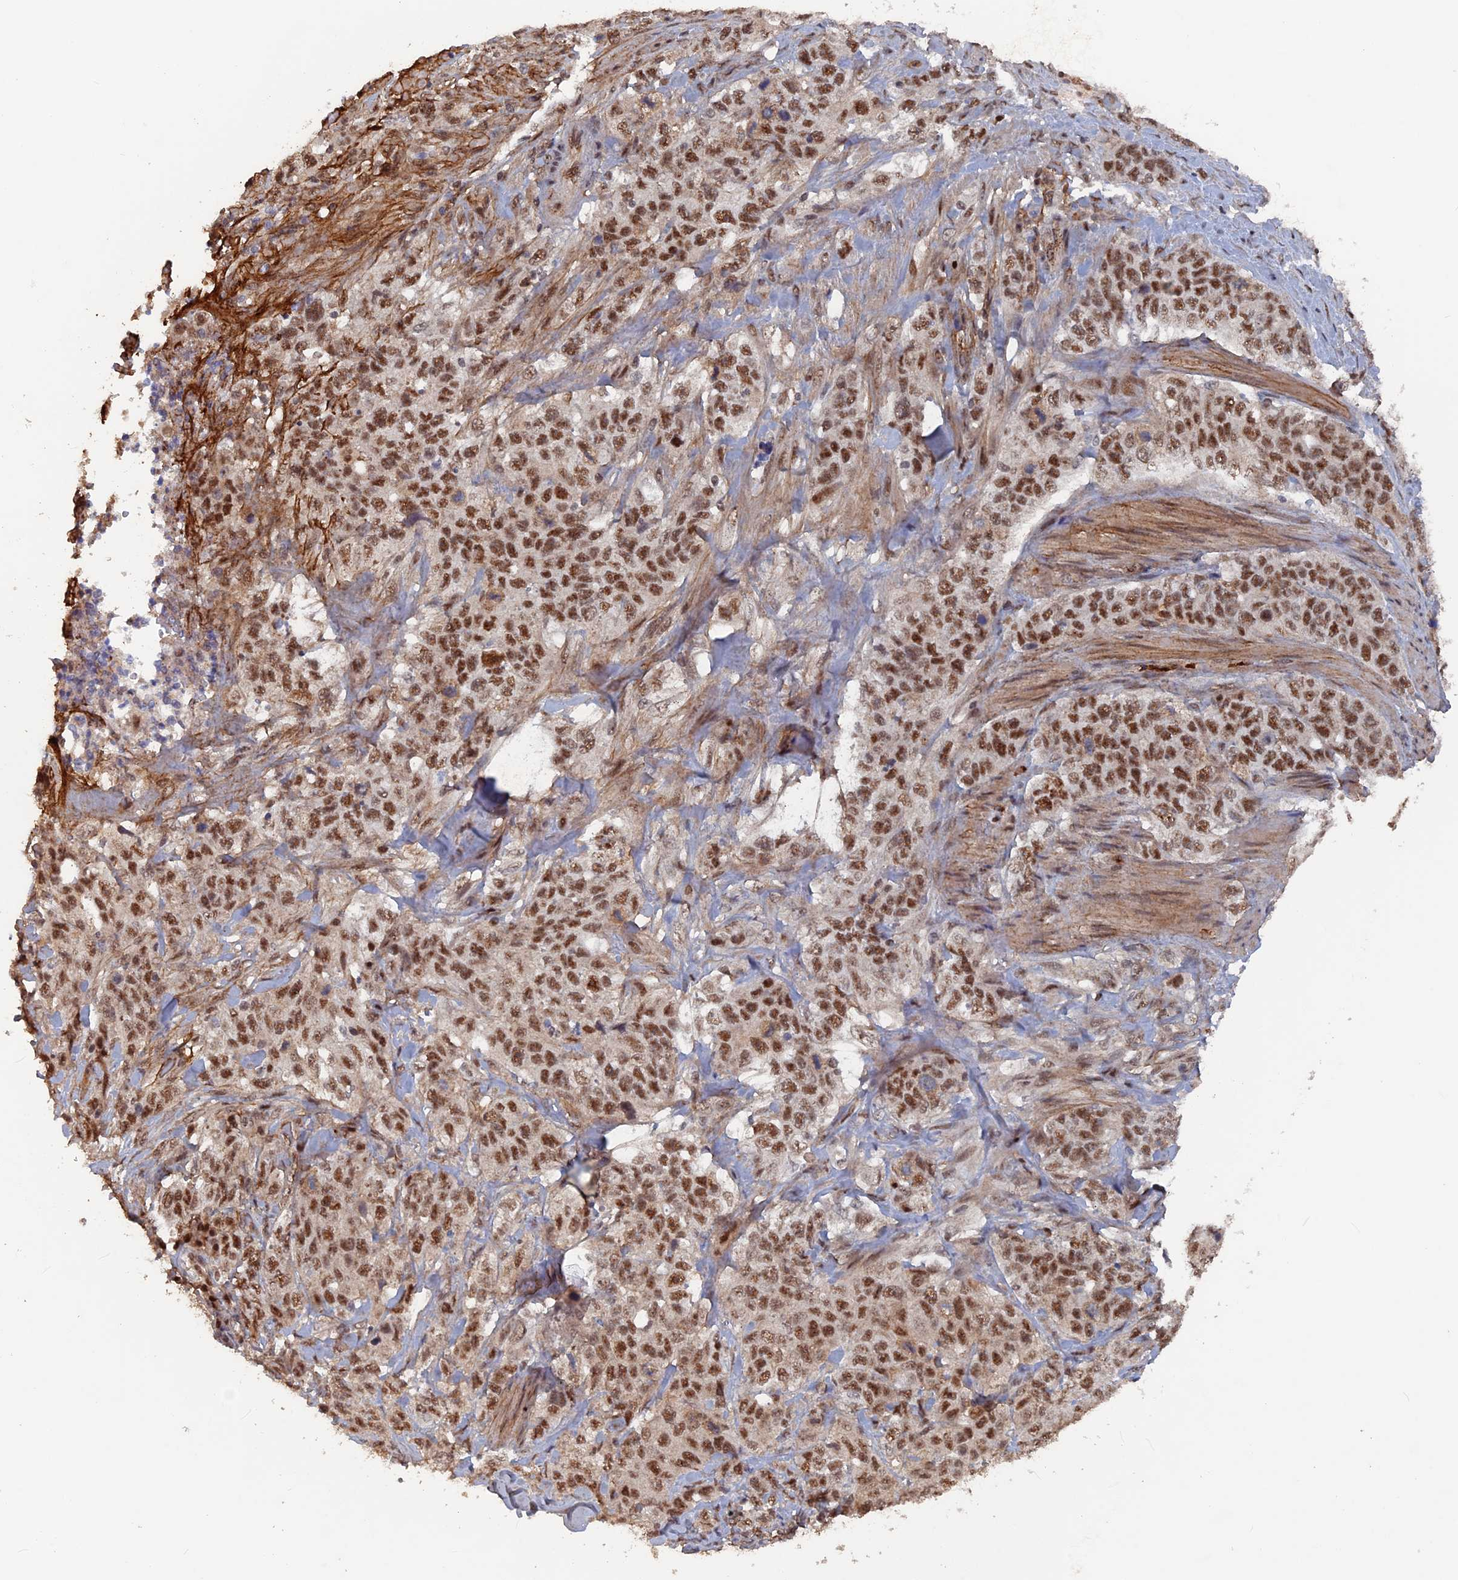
{"staining": {"intensity": "moderate", "quantity": ">75%", "location": "nuclear"}, "tissue": "stomach cancer", "cell_type": "Tumor cells", "image_type": "cancer", "snomed": [{"axis": "morphology", "description": "Adenocarcinoma, NOS"}, {"axis": "topography", "description": "Stomach"}], "caption": "IHC (DAB (3,3'-diaminobenzidine)) staining of human adenocarcinoma (stomach) reveals moderate nuclear protein expression in about >75% of tumor cells.", "gene": "SH3D21", "patient": {"sex": "male", "age": 48}}